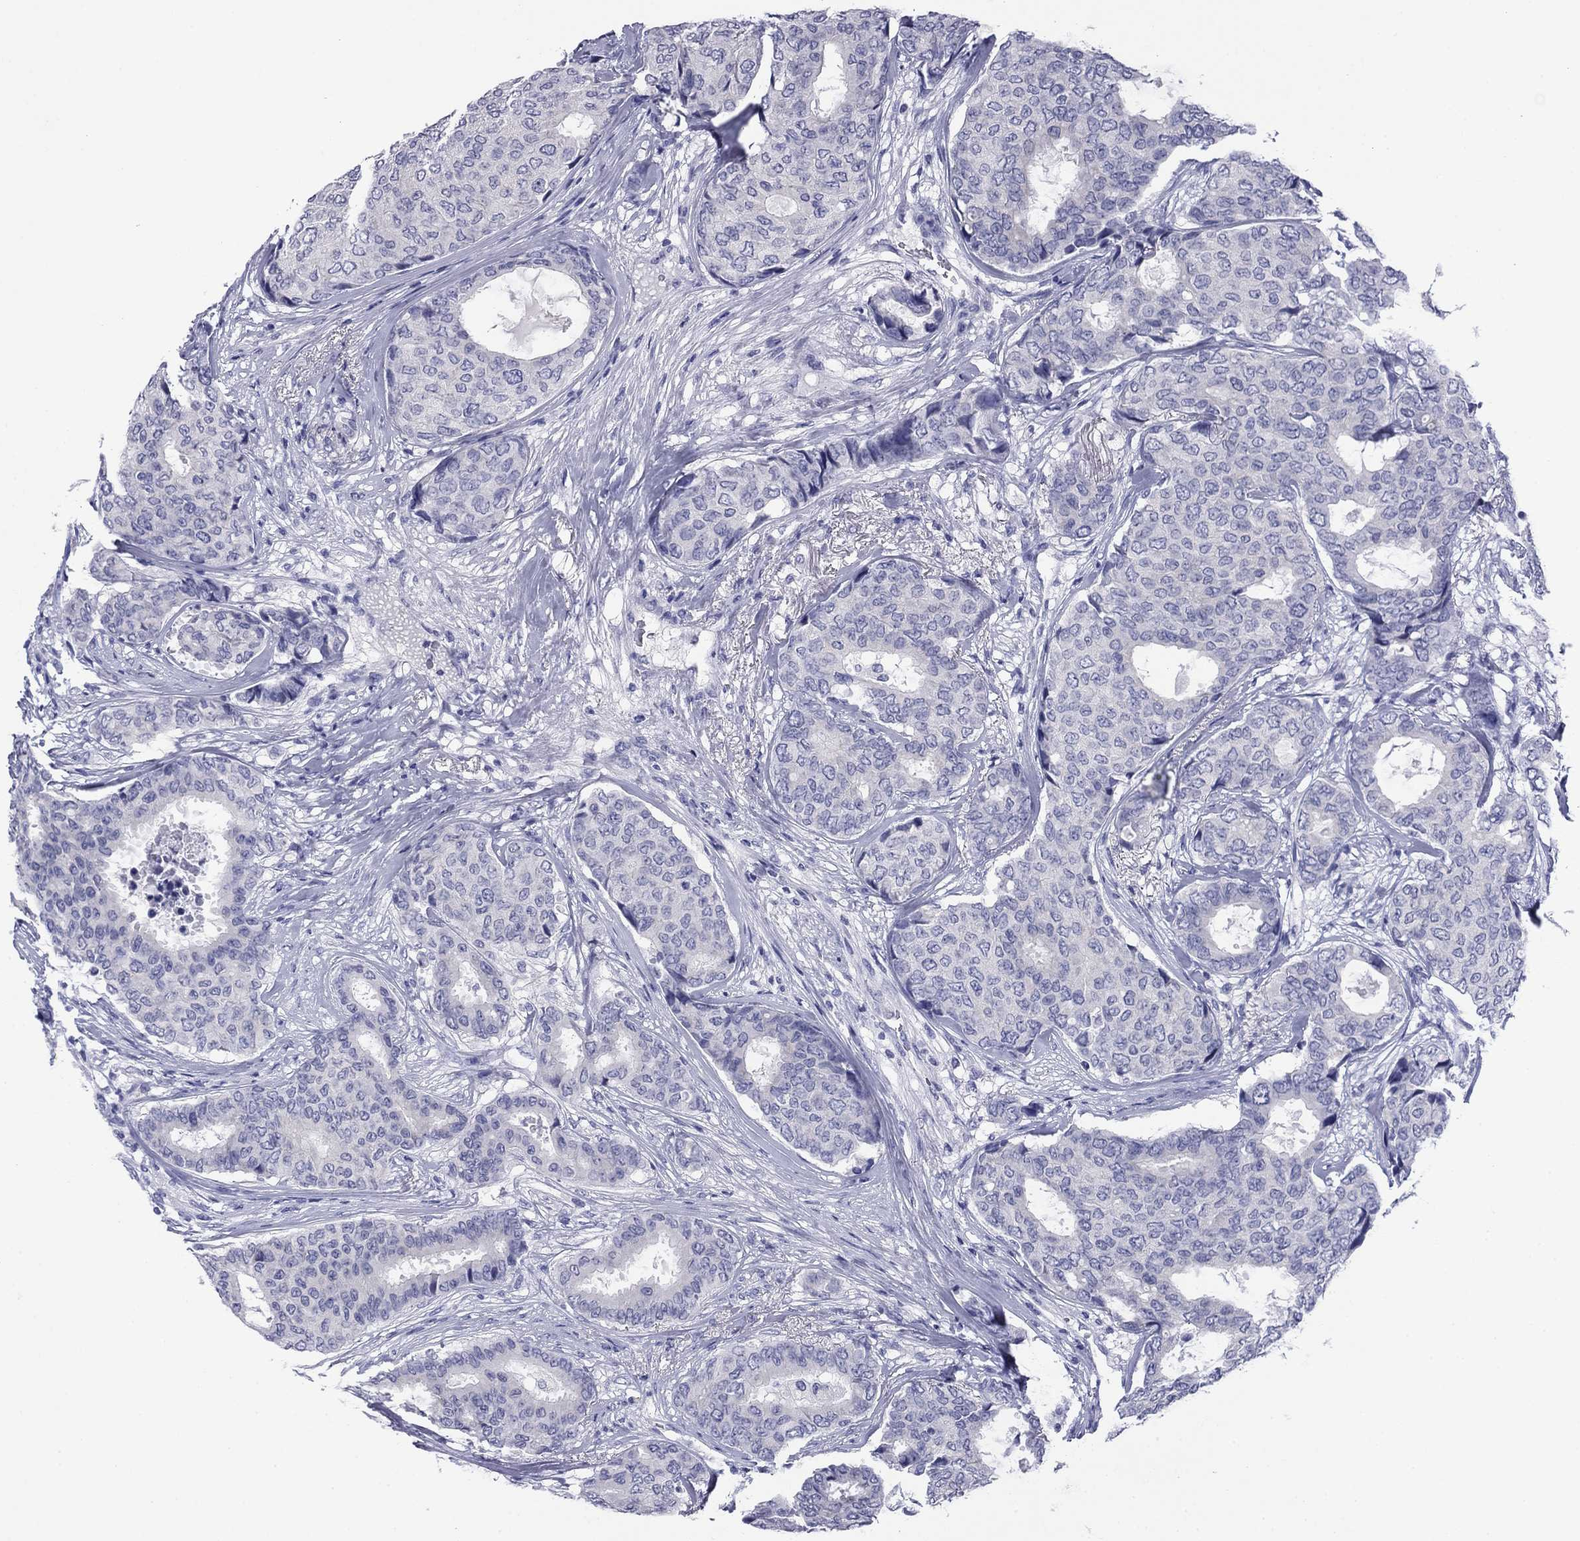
{"staining": {"intensity": "negative", "quantity": "none", "location": "none"}, "tissue": "breast cancer", "cell_type": "Tumor cells", "image_type": "cancer", "snomed": [{"axis": "morphology", "description": "Duct carcinoma"}, {"axis": "topography", "description": "Breast"}], "caption": "Tumor cells are negative for protein expression in human breast cancer (intraductal carcinoma). Brightfield microscopy of immunohistochemistry stained with DAB (brown) and hematoxylin (blue), captured at high magnification.", "gene": "ABCC2", "patient": {"sex": "female", "age": 75}}